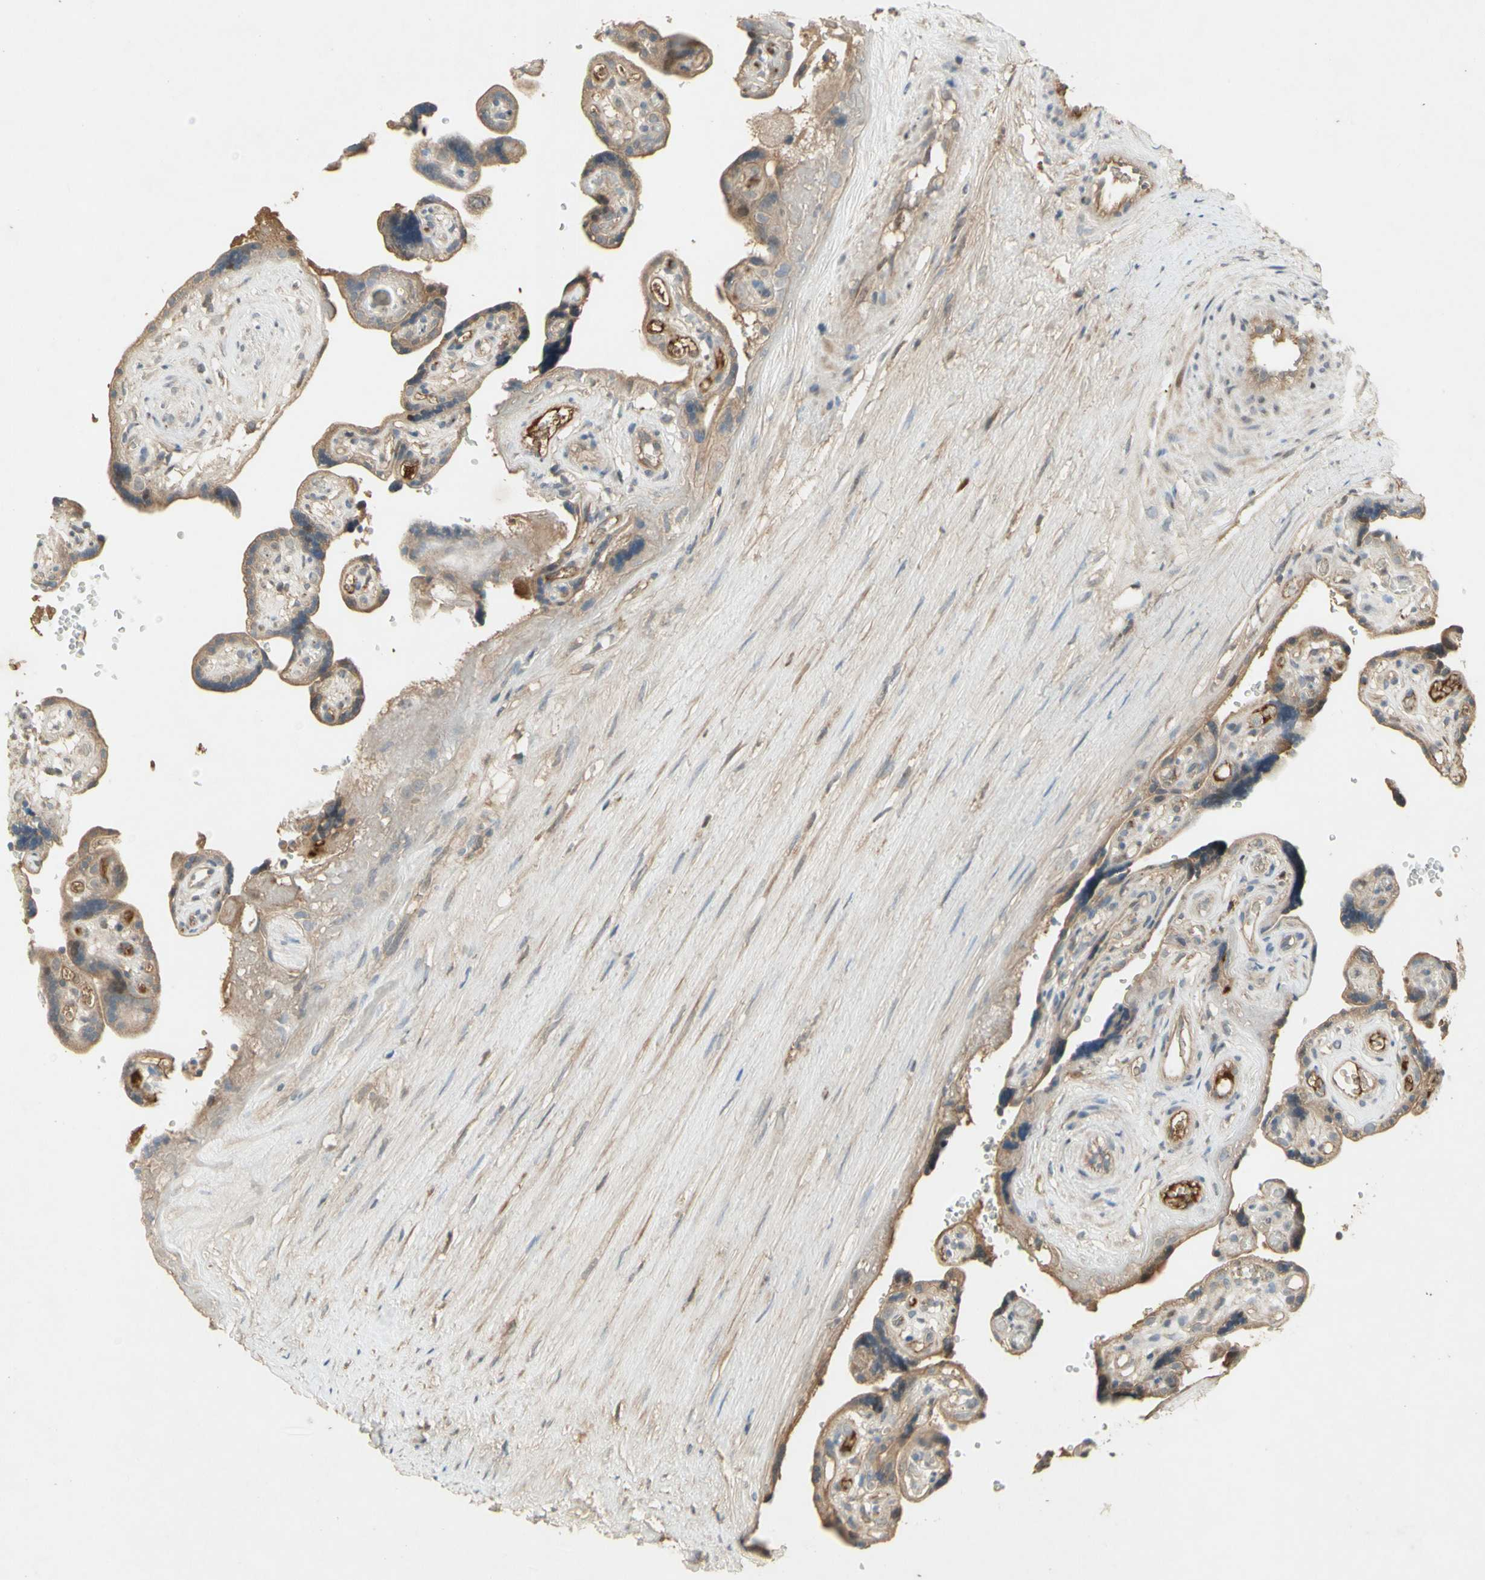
{"staining": {"intensity": "weak", "quantity": ">75%", "location": "cytoplasmic/membranous"}, "tissue": "placenta", "cell_type": "Decidual cells", "image_type": "normal", "snomed": [{"axis": "morphology", "description": "Normal tissue, NOS"}, {"axis": "topography", "description": "Placenta"}], "caption": "Immunohistochemical staining of unremarkable human placenta reveals low levels of weak cytoplasmic/membranous staining in approximately >75% of decidual cells. The staining was performed using DAB, with brown indicating positive protein expression. Nuclei are stained blue with hematoxylin.", "gene": "NRG4", "patient": {"sex": "female", "age": 30}}